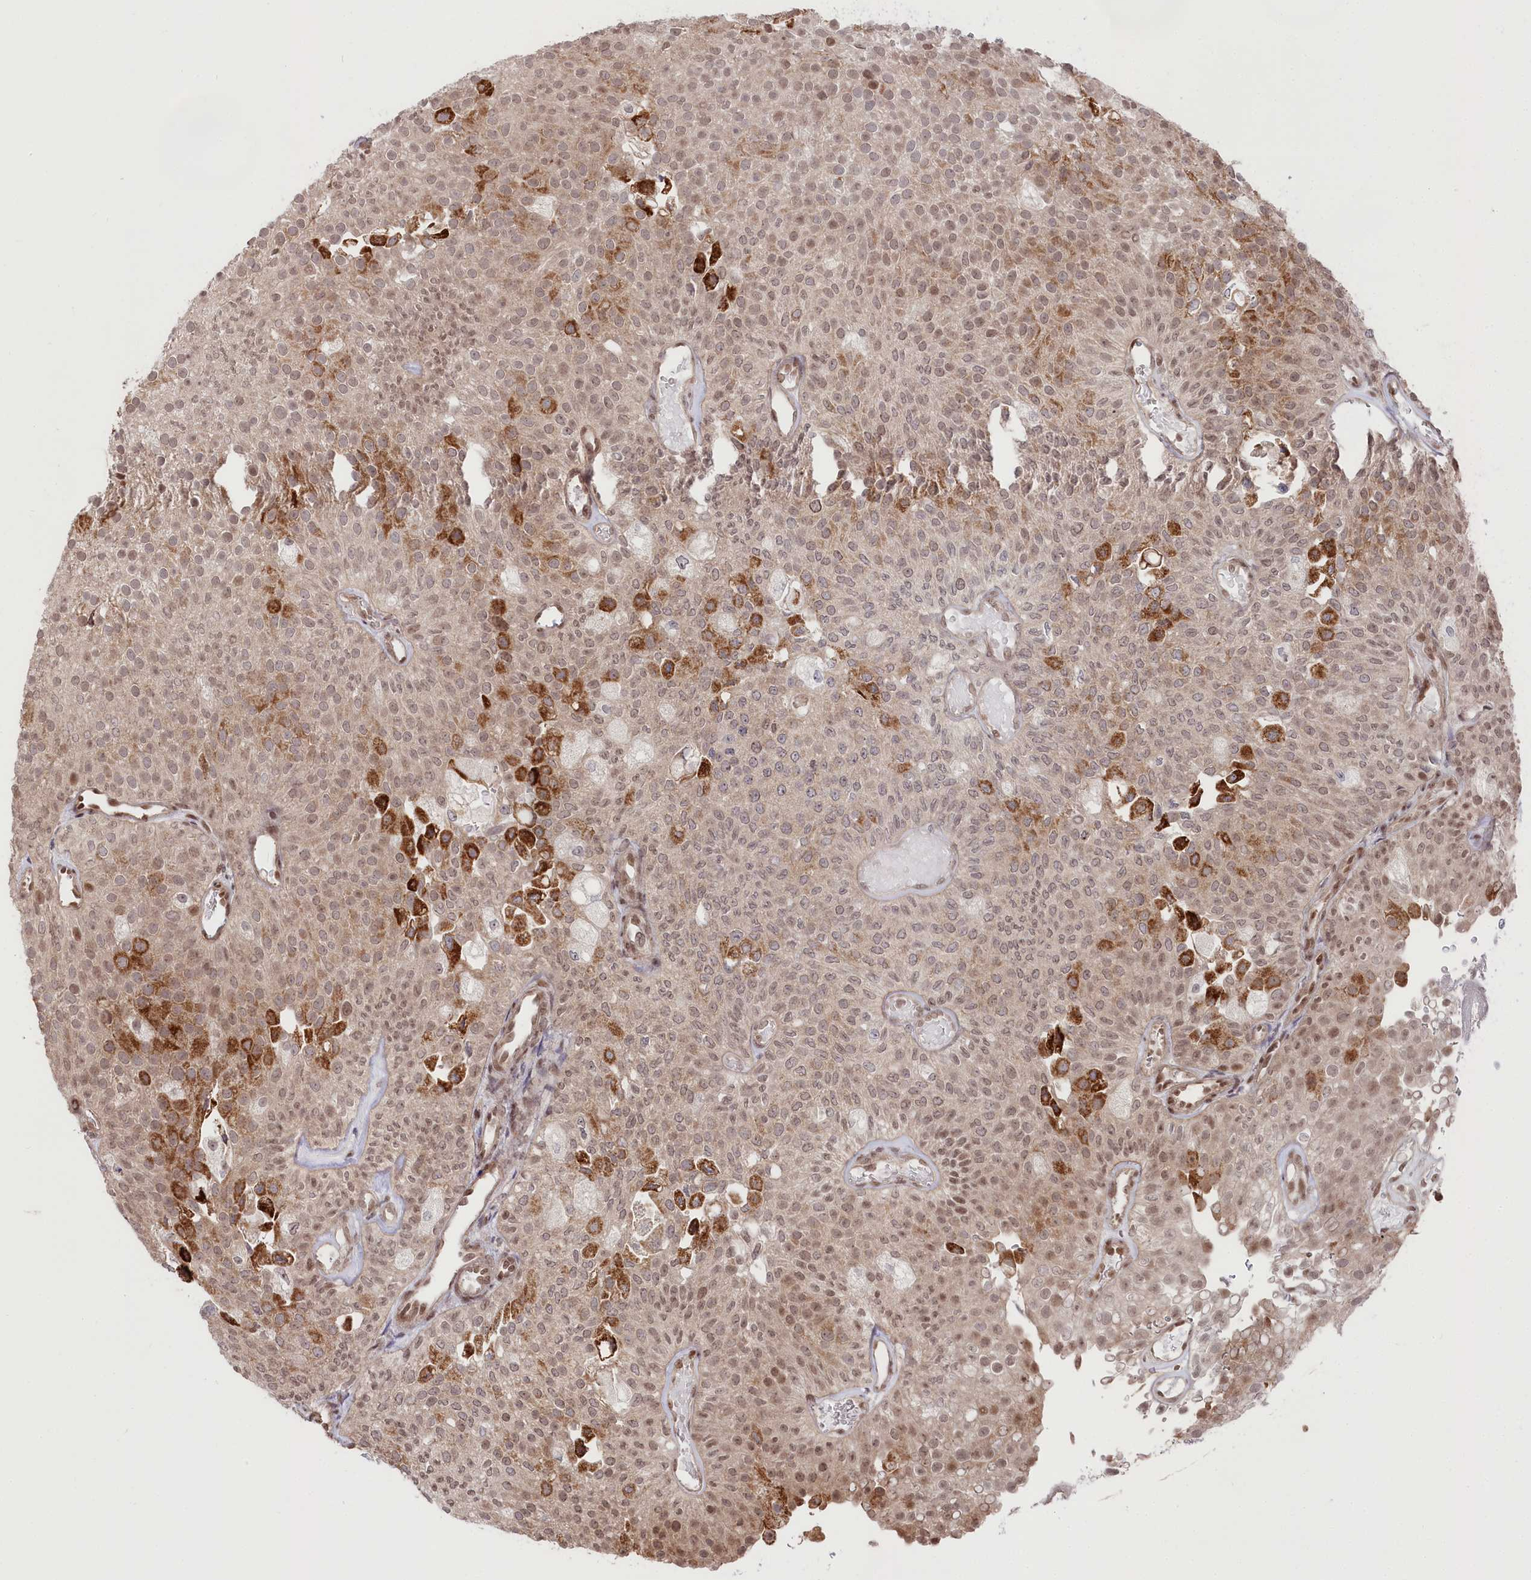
{"staining": {"intensity": "moderate", "quantity": "25%-75%", "location": "cytoplasmic/membranous,nuclear"}, "tissue": "urothelial cancer", "cell_type": "Tumor cells", "image_type": "cancer", "snomed": [{"axis": "morphology", "description": "Urothelial carcinoma, Low grade"}, {"axis": "topography", "description": "Urinary bladder"}], "caption": "A high-resolution image shows IHC staining of low-grade urothelial carcinoma, which shows moderate cytoplasmic/membranous and nuclear staining in about 25%-75% of tumor cells.", "gene": "CGGBP1", "patient": {"sex": "male", "age": 78}}